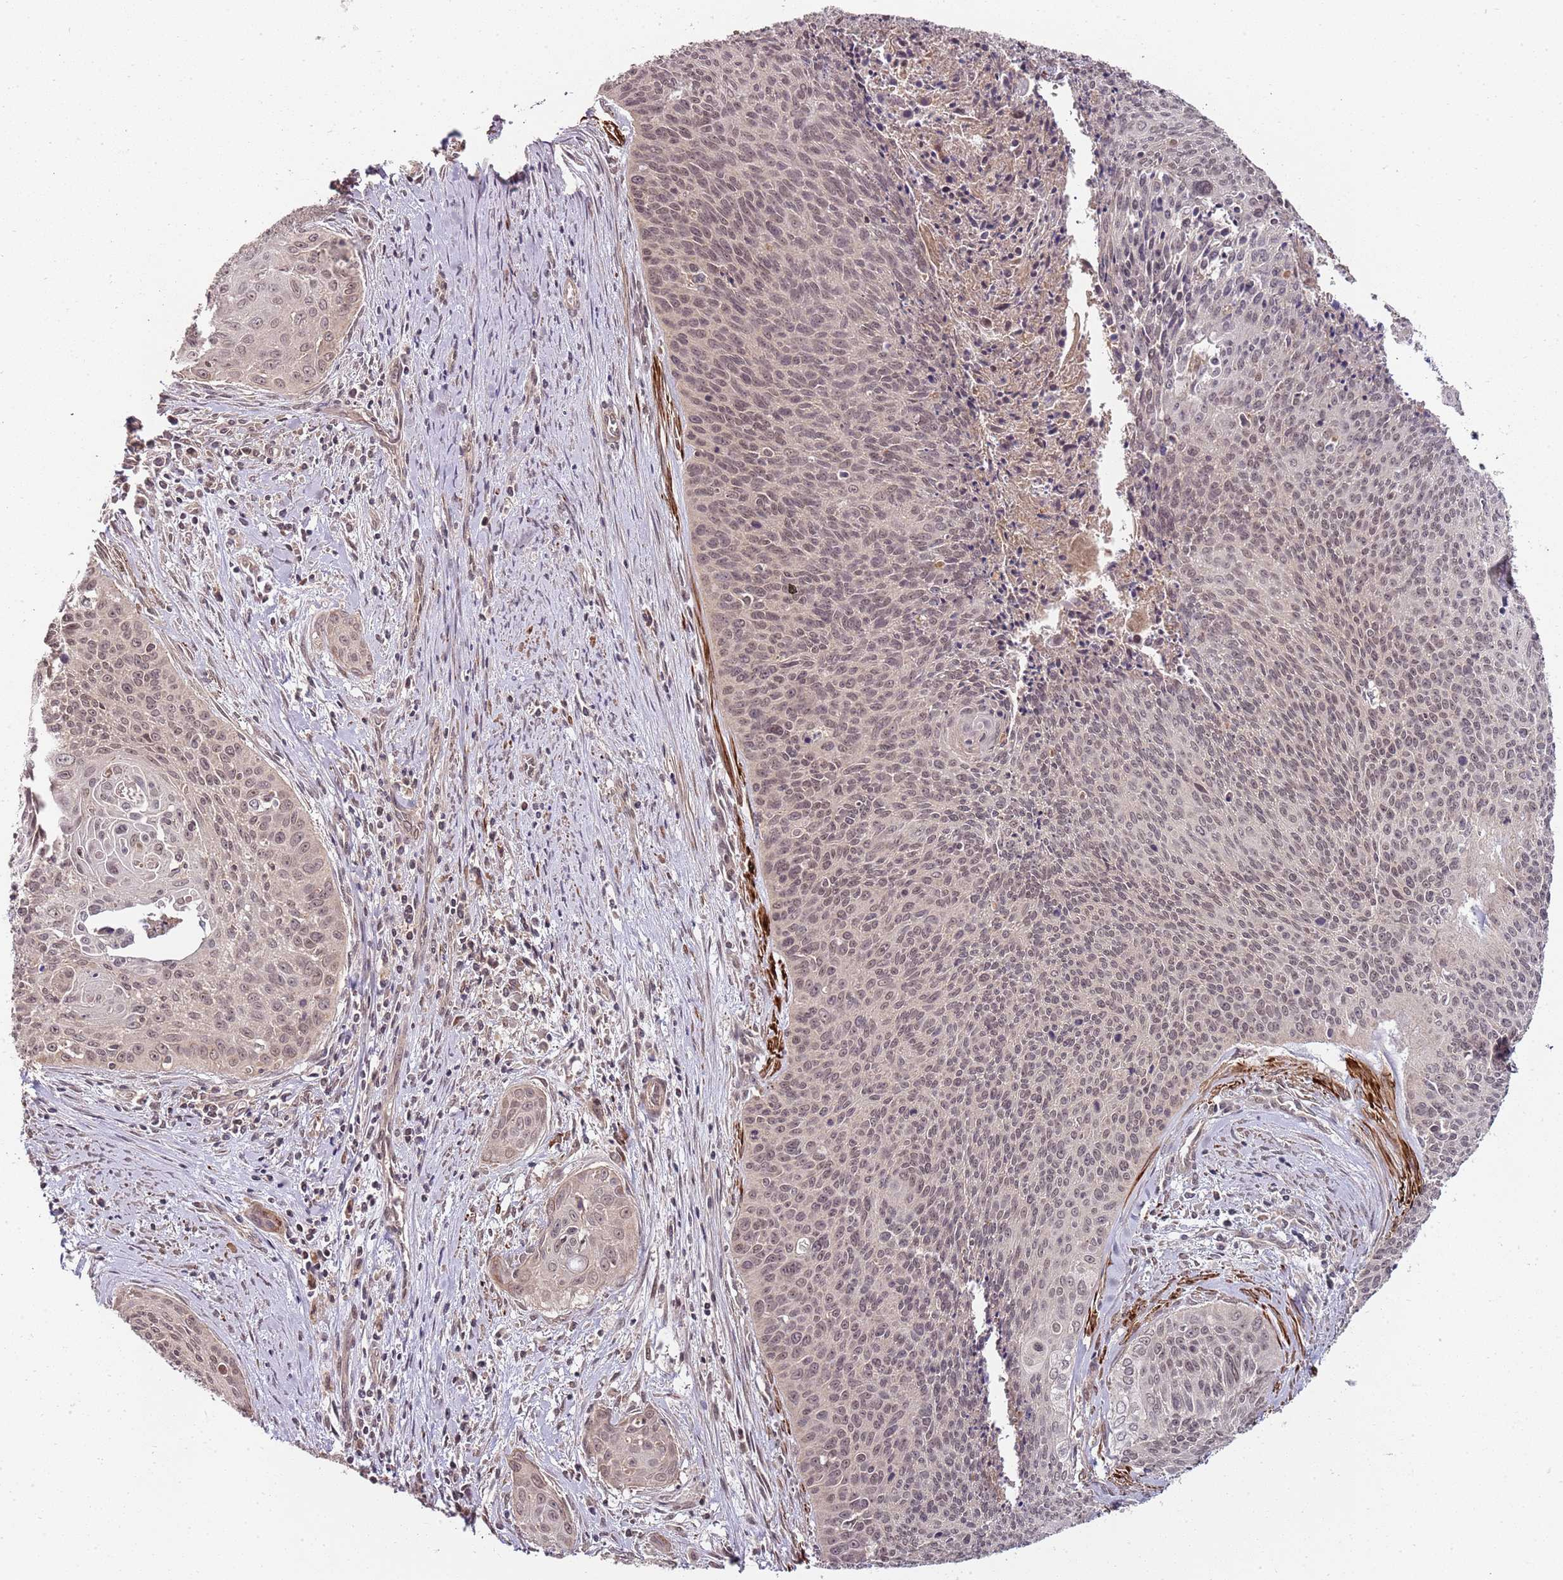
{"staining": {"intensity": "weak", "quantity": ">75%", "location": "nuclear"}, "tissue": "cervical cancer", "cell_type": "Tumor cells", "image_type": "cancer", "snomed": [{"axis": "morphology", "description": "Squamous cell carcinoma, NOS"}, {"axis": "topography", "description": "Cervix"}], "caption": "An image showing weak nuclear staining in approximately >75% of tumor cells in squamous cell carcinoma (cervical), as visualized by brown immunohistochemical staining.", "gene": "LIN37", "patient": {"sex": "female", "age": 55}}